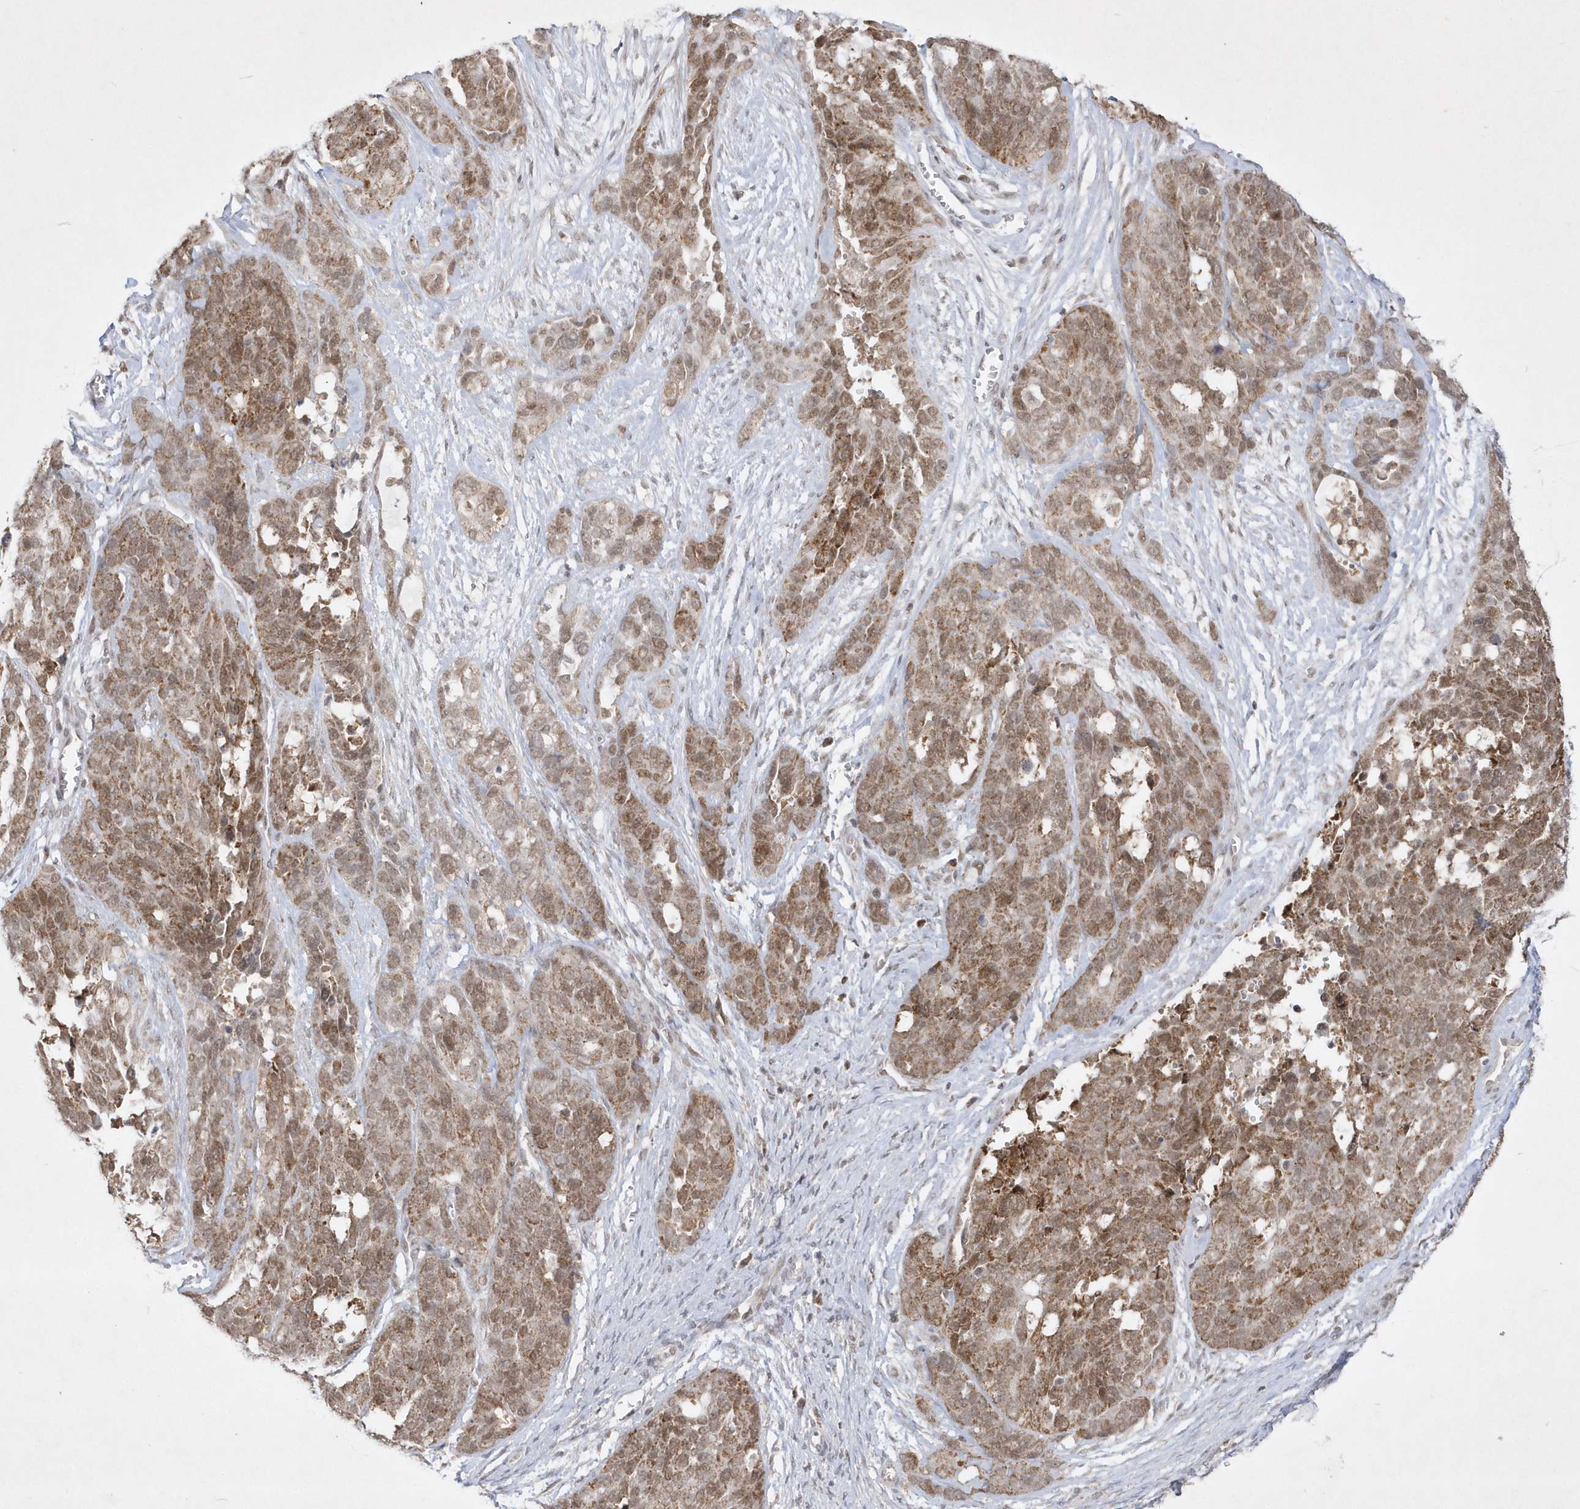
{"staining": {"intensity": "moderate", "quantity": ">75%", "location": "cytoplasmic/membranous,nuclear"}, "tissue": "ovarian cancer", "cell_type": "Tumor cells", "image_type": "cancer", "snomed": [{"axis": "morphology", "description": "Cystadenocarcinoma, serous, NOS"}, {"axis": "topography", "description": "Ovary"}], "caption": "Immunohistochemistry (DAB (3,3'-diaminobenzidine)) staining of serous cystadenocarcinoma (ovarian) exhibits moderate cytoplasmic/membranous and nuclear protein expression in approximately >75% of tumor cells.", "gene": "CPSF3", "patient": {"sex": "female", "age": 44}}